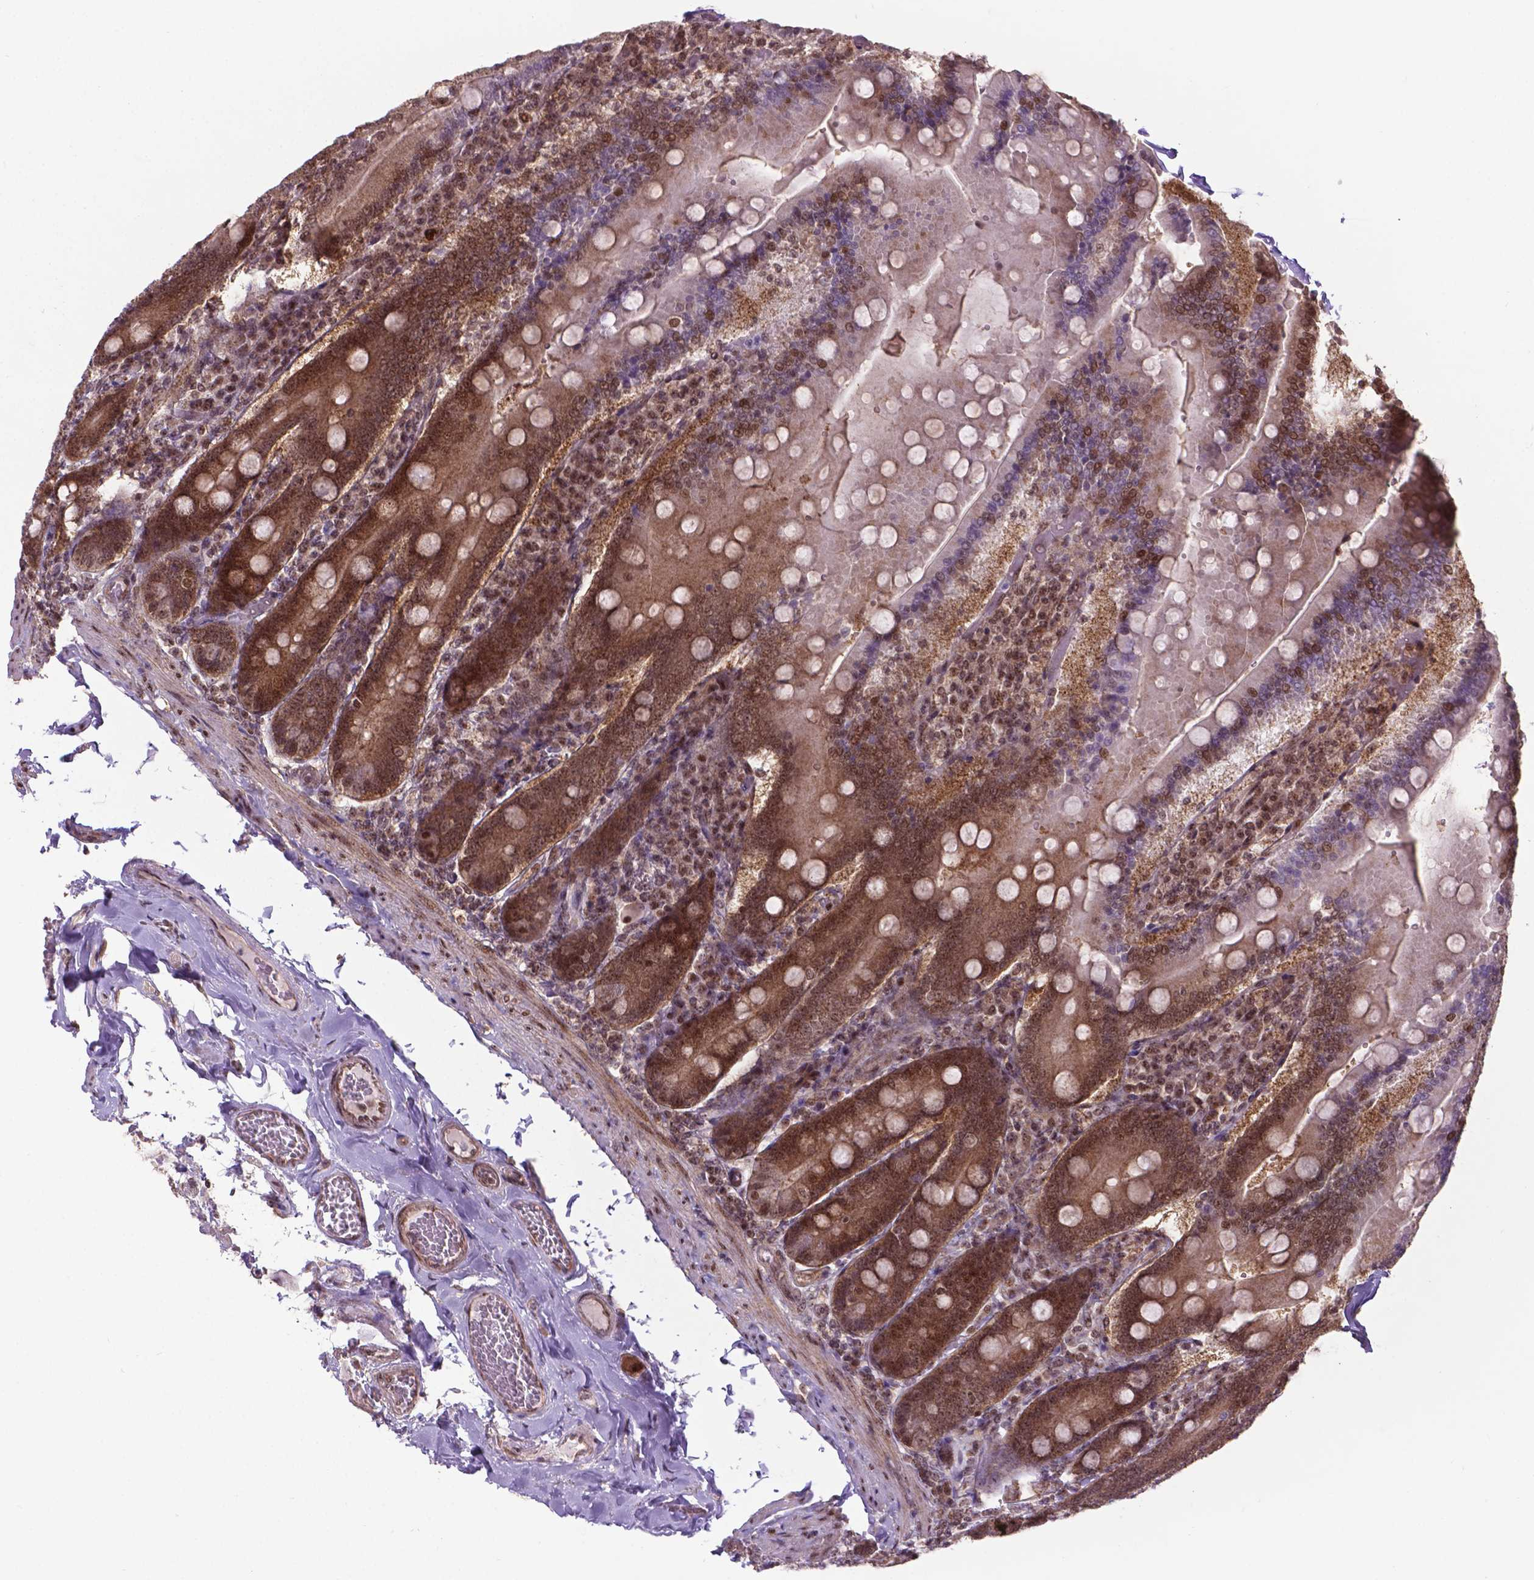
{"staining": {"intensity": "strong", "quantity": "25%-75%", "location": "cytoplasmic/membranous,nuclear"}, "tissue": "duodenum", "cell_type": "Glandular cells", "image_type": "normal", "snomed": [{"axis": "morphology", "description": "Normal tissue, NOS"}, {"axis": "topography", "description": "Duodenum"}], "caption": "A brown stain highlights strong cytoplasmic/membranous,nuclear expression of a protein in glandular cells of benign human duodenum.", "gene": "CSNK2A1", "patient": {"sex": "female", "age": 62}}